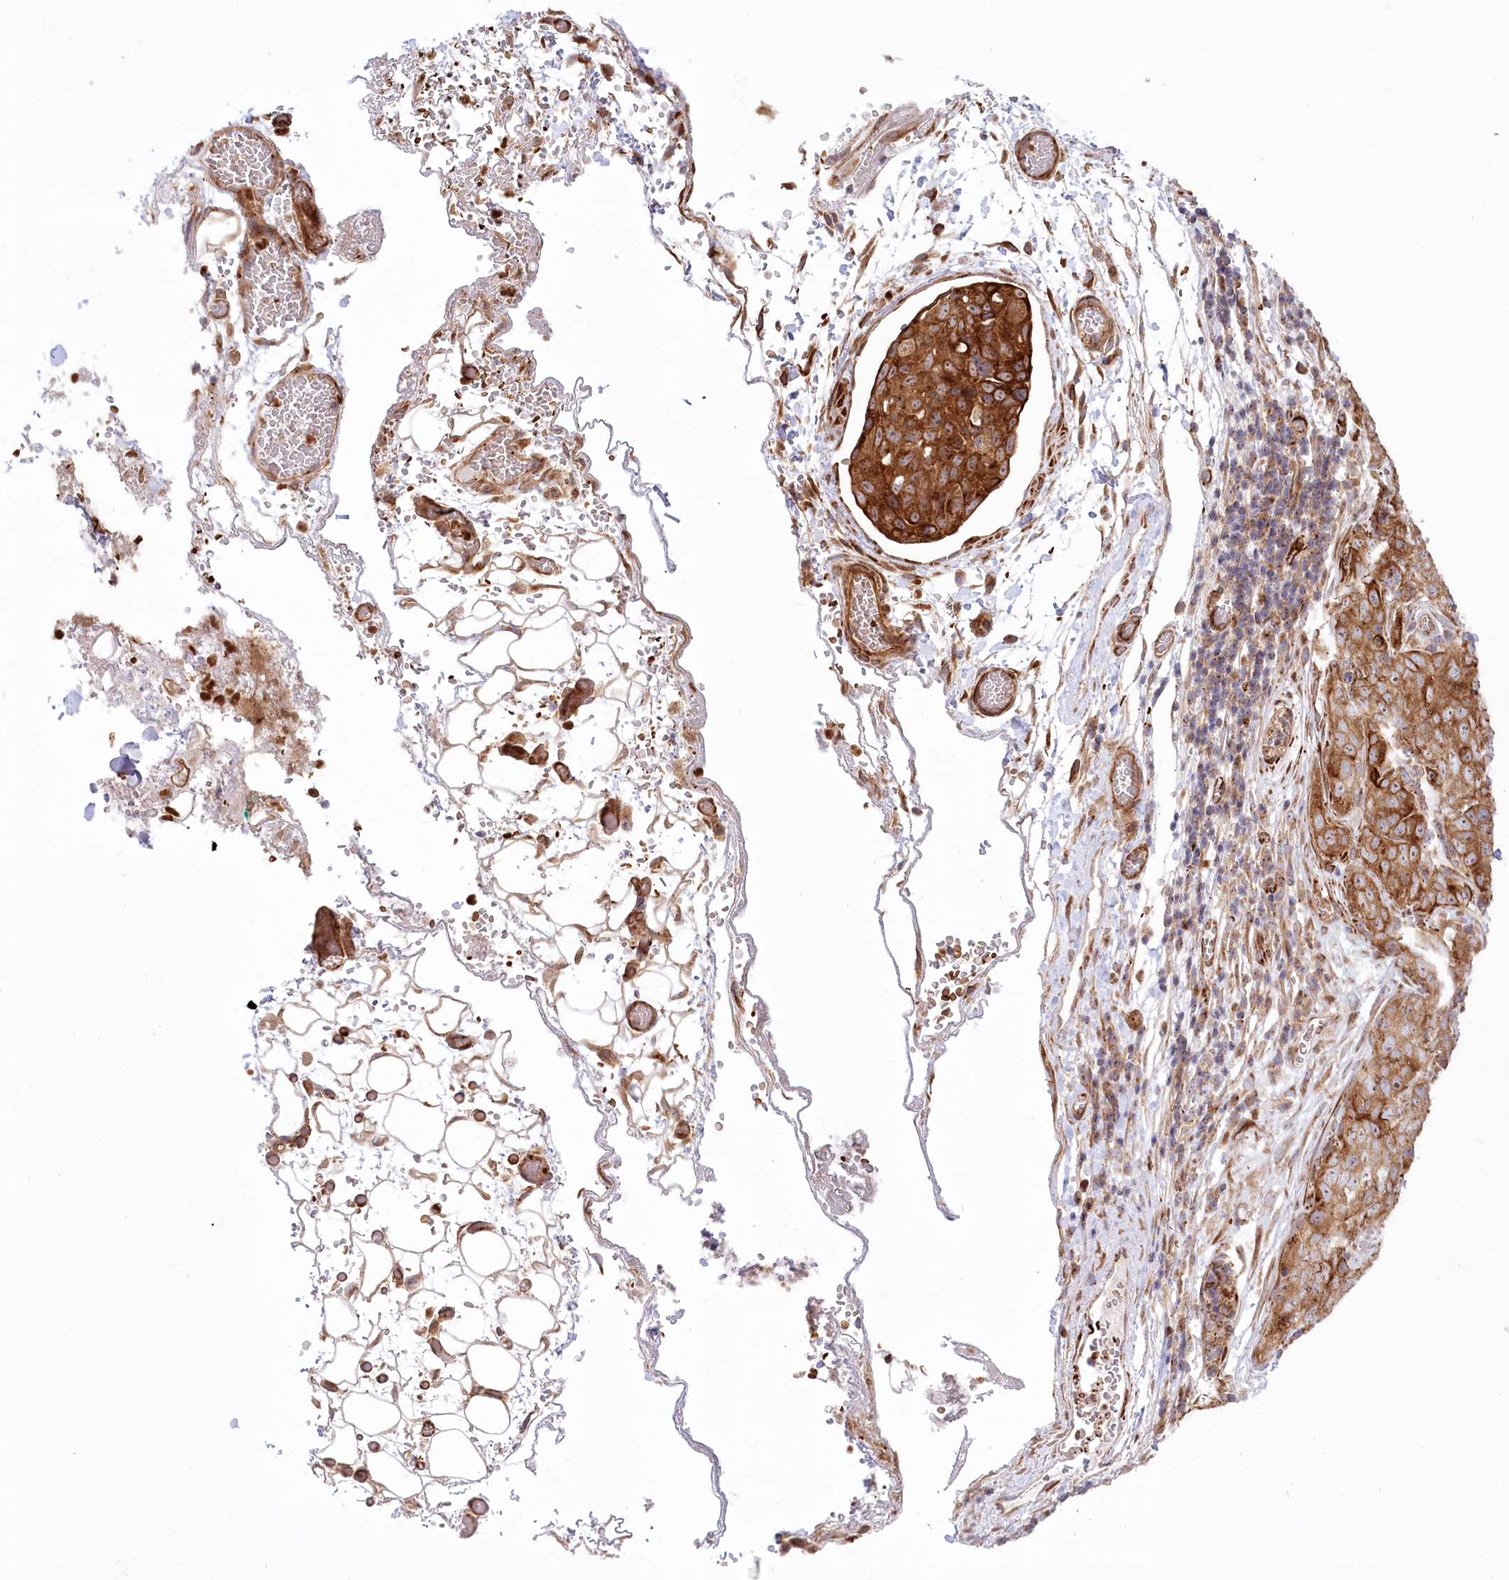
{"staining": {"intensity": "moderate", "quantity": ">75%", "location": "cytoplasmic/membranous"}, "tissue": "stomach cancer", "cell_type": "Tumor cells", "image_type": "cancer", "snomed": [{"axis": "morphology", "description": "Normal tissue, NOS"}, {"axis": "morphology", "description": "Adenocarcinoma, NOS"}, {"axis": "topography", "description": "Lymph node"}, {"axis": "topography", "description": "Stomach"}], "caption": "Protein analysis of stomach cancer (adenocarcinoma) tissue demonstrates moderate cytoplasmic/membranous positivity in about >75% of tumor cells. (DAB = brown stain, brightfield microscopy at high magnification).", "gene": "COMMD3", "patient": {"sex": "male", "age": 48}}